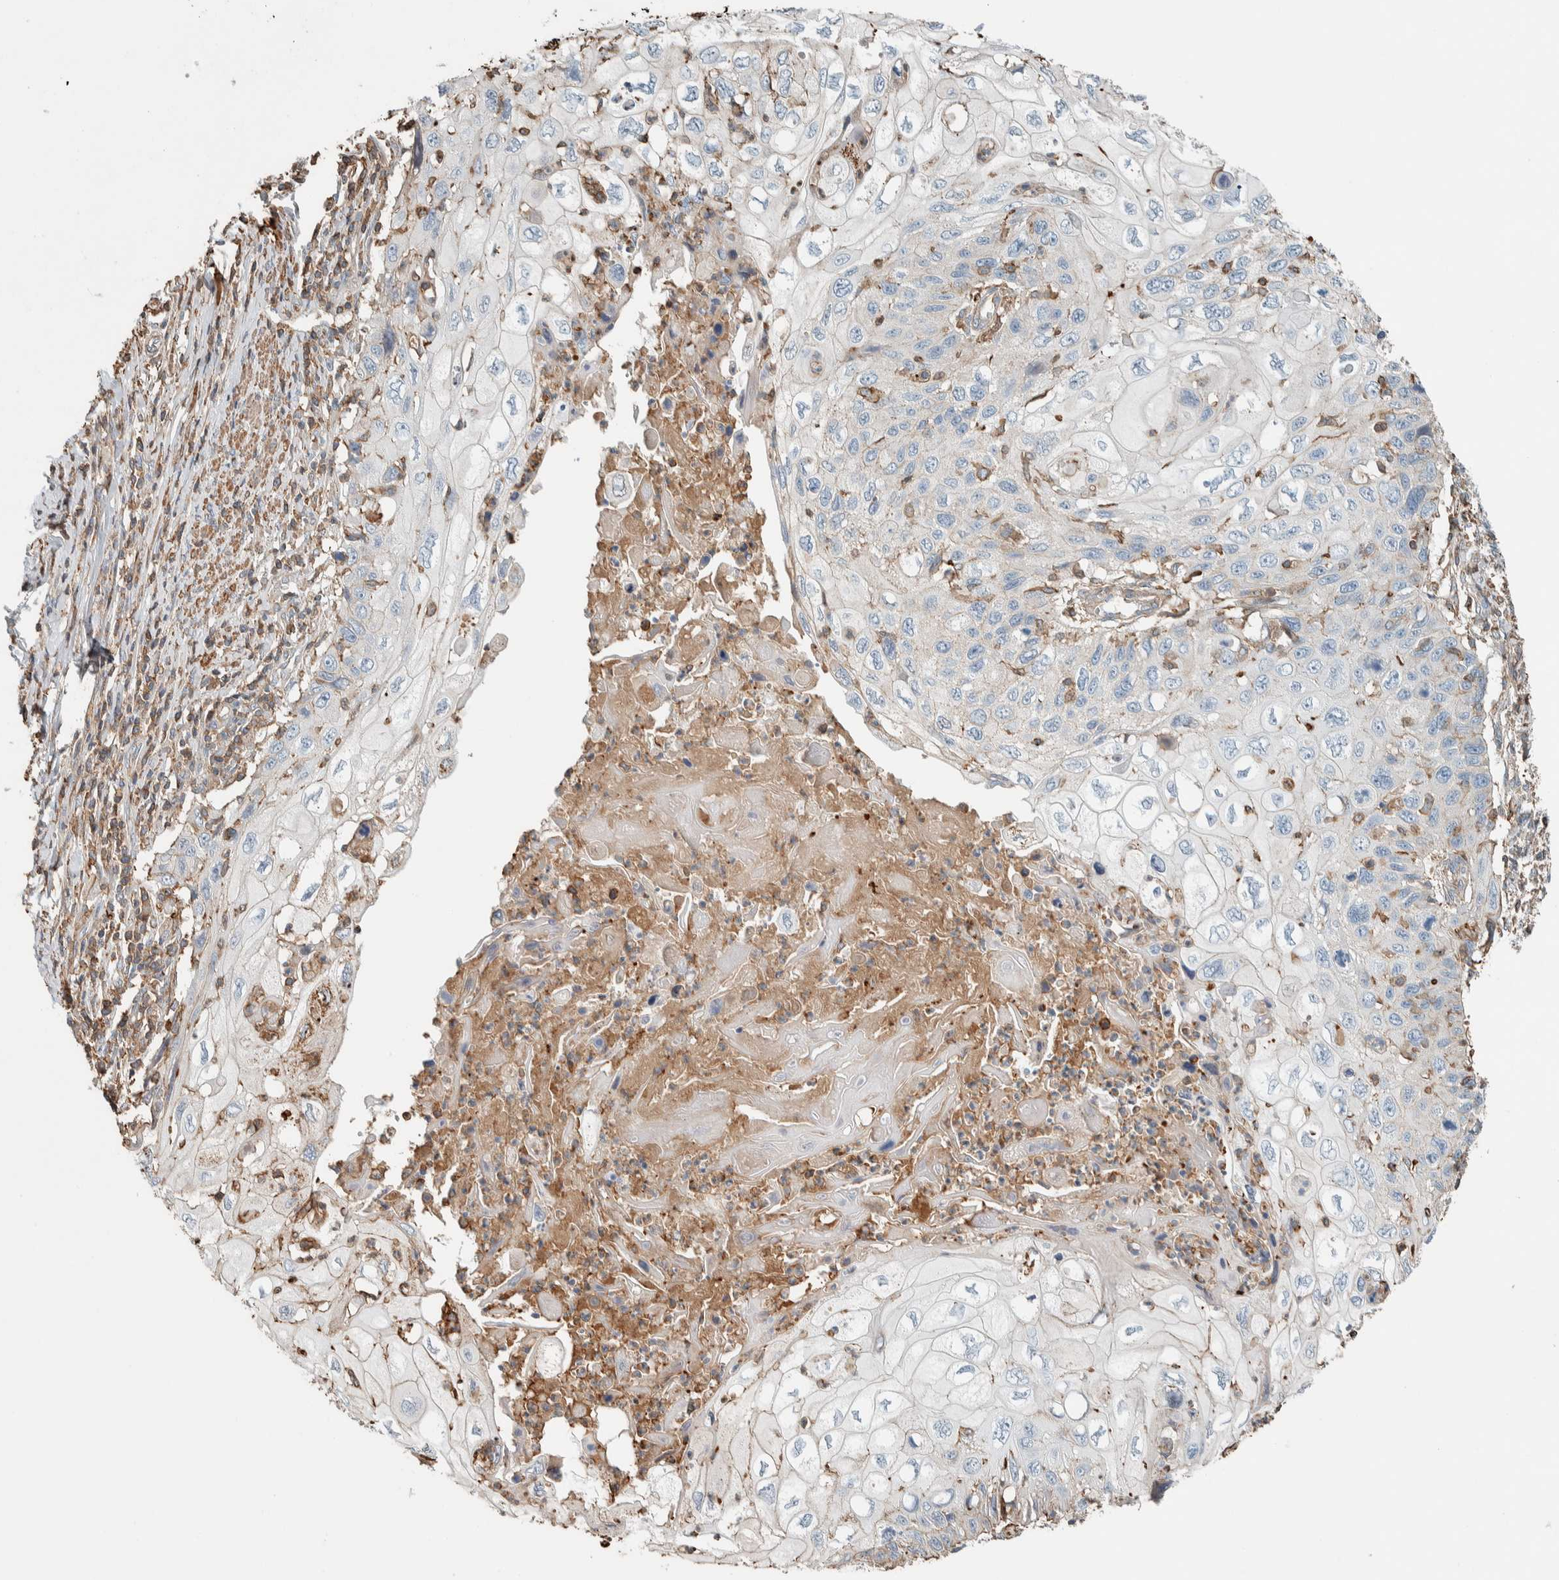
{"staining": {"intensity": "negative", "quantity": "none", "location": "none"}, "tissue": "cervical cancer", "cell_type": "Tumor cells", "image_type": "cancer", "snomed": [{"axis": "morphology", "description": "Squamous cell carcinoma, NOS"}, {"axis": "topography", "description": "Cervix"}], "caption": "This is an immunohistochemistry micrograph of cervical cancer (squamous cell carcinoma). There is no positivity in tumor cells.", "gene": "CTBP2", "patient": {"sex": "female", "age": 70}}